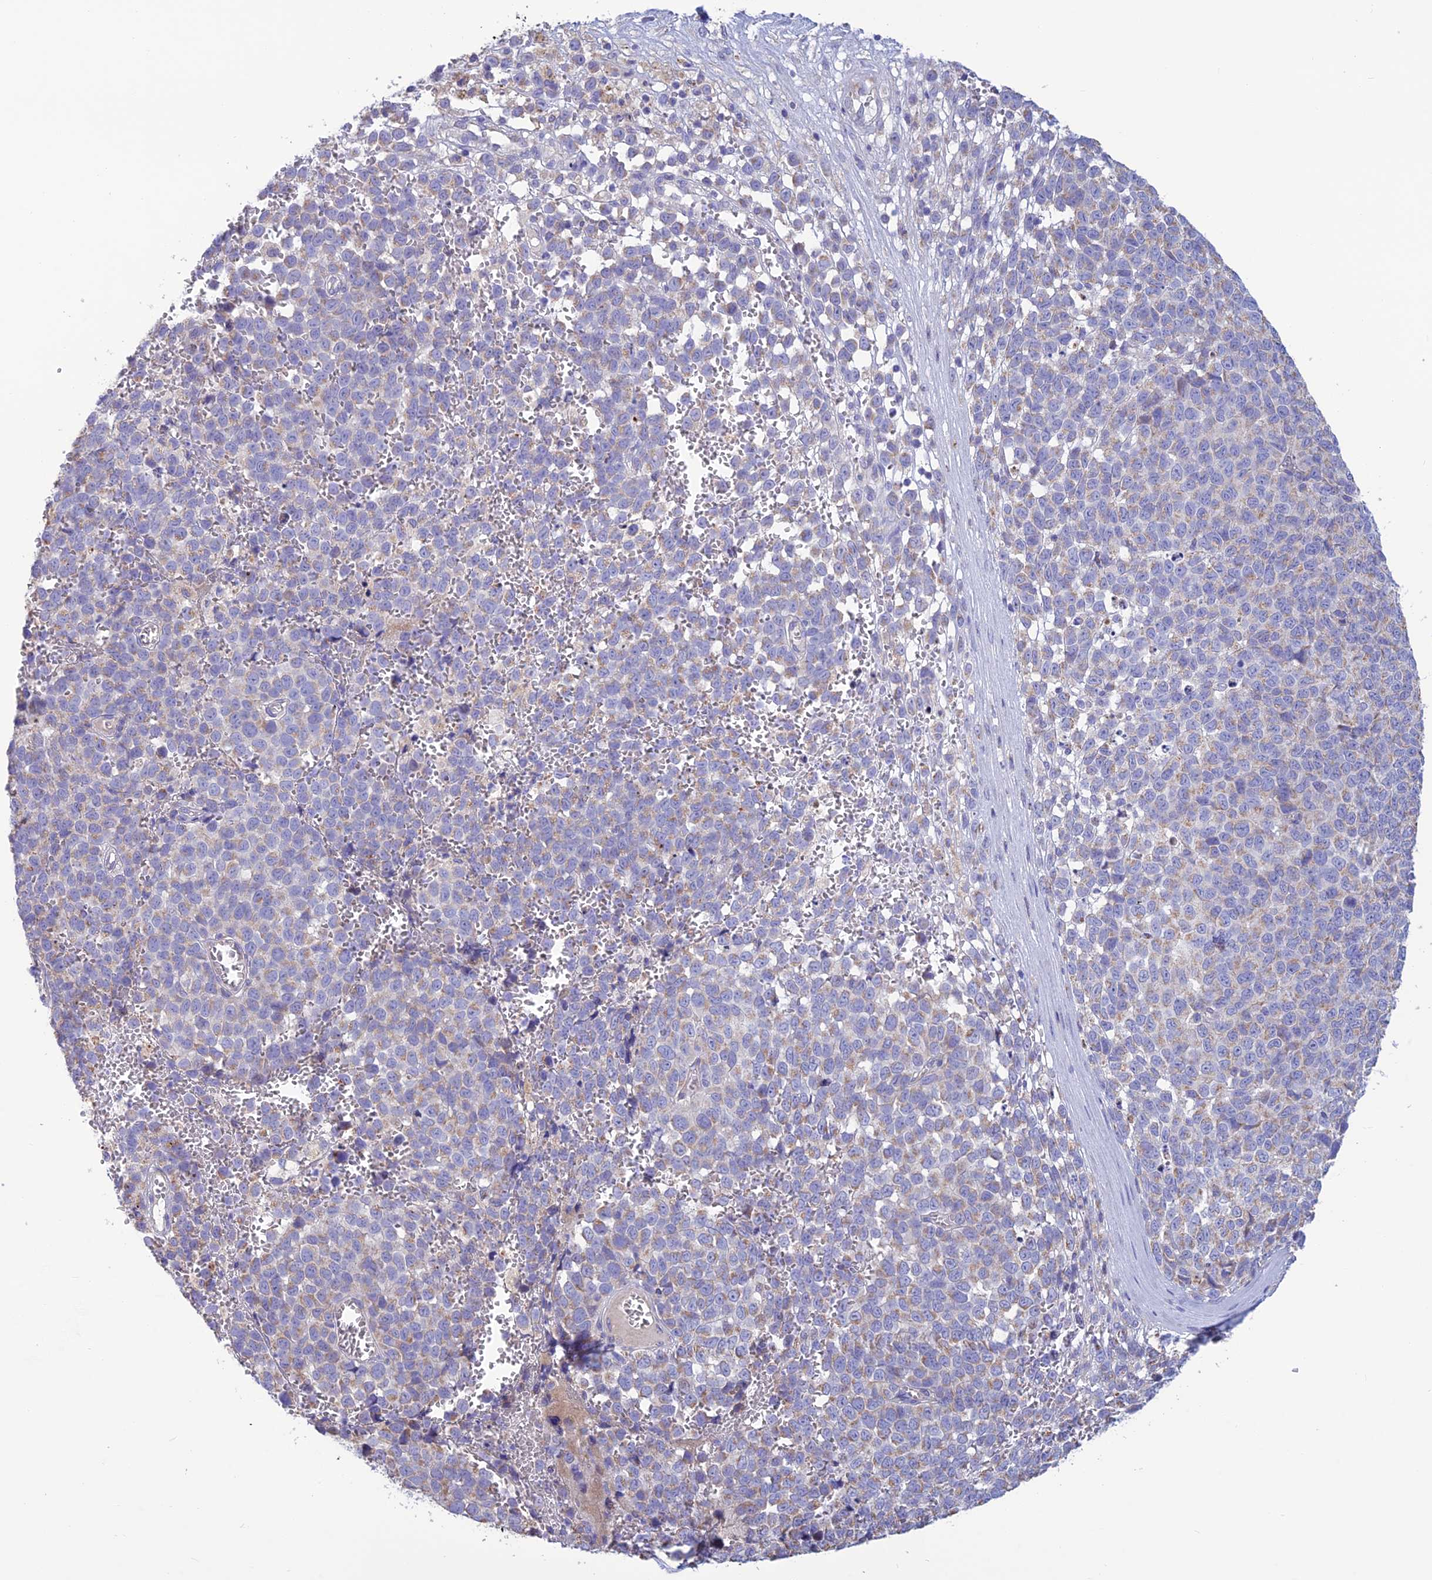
{"staining": {"intensity": "weak", "quantity": "25%-75%", "location": "cytoplasmic/membranous"}, "tissue": "melanoma", "cell_type": "Tumor cells", "image_type": "cancer", "snomed": [{"axis": "morphology", "description": "Malignant melanoma, NOS"}, {"axis": "topography", "description": "Nose, NOS"}], "caption": "Immunohistochemistry (IHC) histopathology image of neoplastic tissue: malignant melanoma stained using IHC exhibits low levels of weak protein expression localized specifically in the cytoplasmic/membranous of tumor cells, appearing as a cytoplasmic/membranous brown color.", "gene": "BHMT2", "patient": {"sex": "female", "age": 48}}